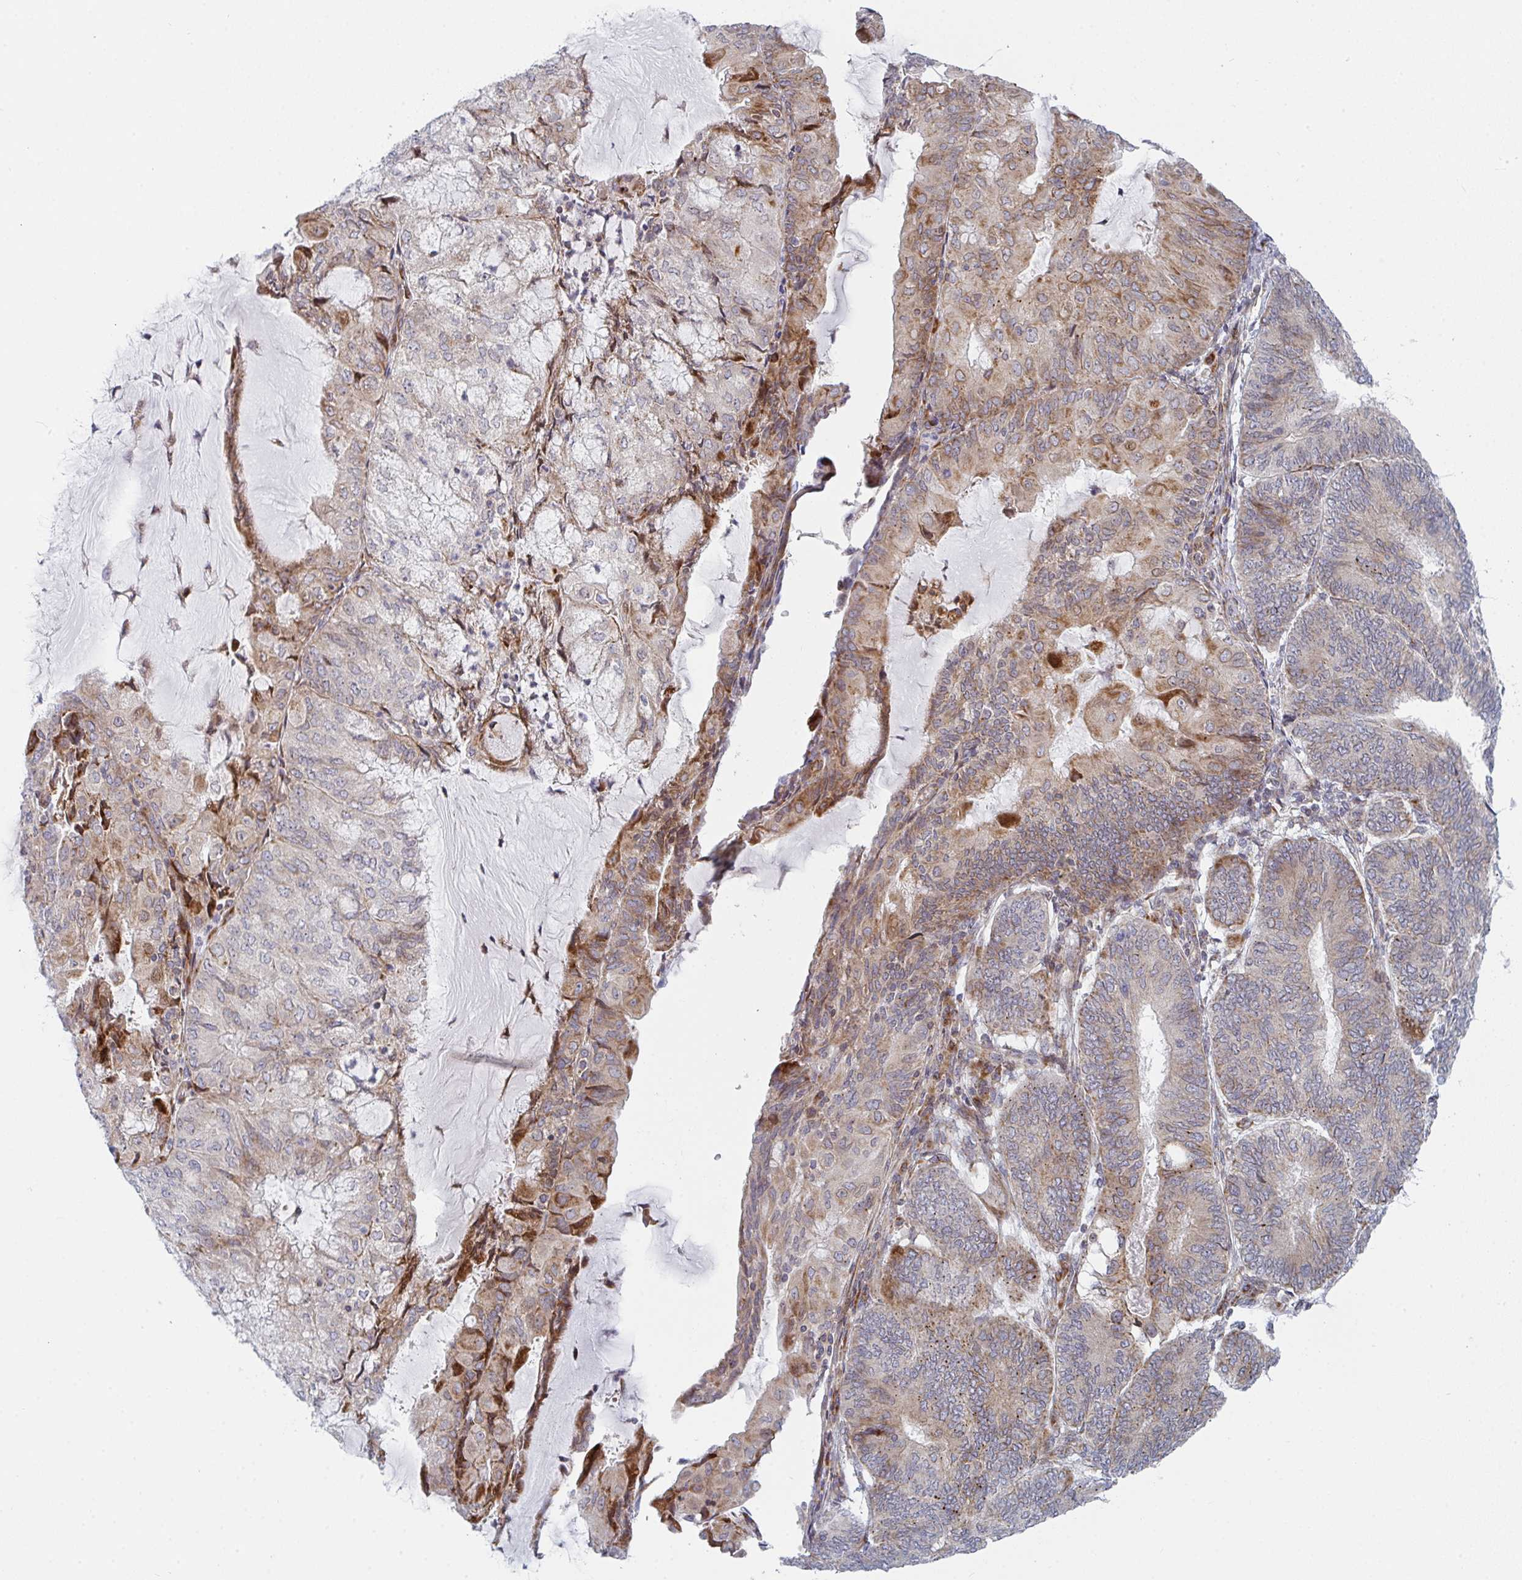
{"staining": {"intensity": "weak", "quantity": ">75%", "location": "cytoplasmic/membranous"}, "tissue": "endometrial cancer", "cell_type": "Tumor cells", "image_type": "cancer", "snomed": [{"axis": "morphology", "description": "Adenocarcinoma, NOS"}, {"axis": "topography", "description": "Endometrium"}], "caption": "DAB immunohistochemical staining of endometrial cancer shows weak cytoplasmic/membranous protein staining in approximately >75% of tumor cells.", "gene": "PRKCH", "patient": {"sex": "female", "age": 81}}